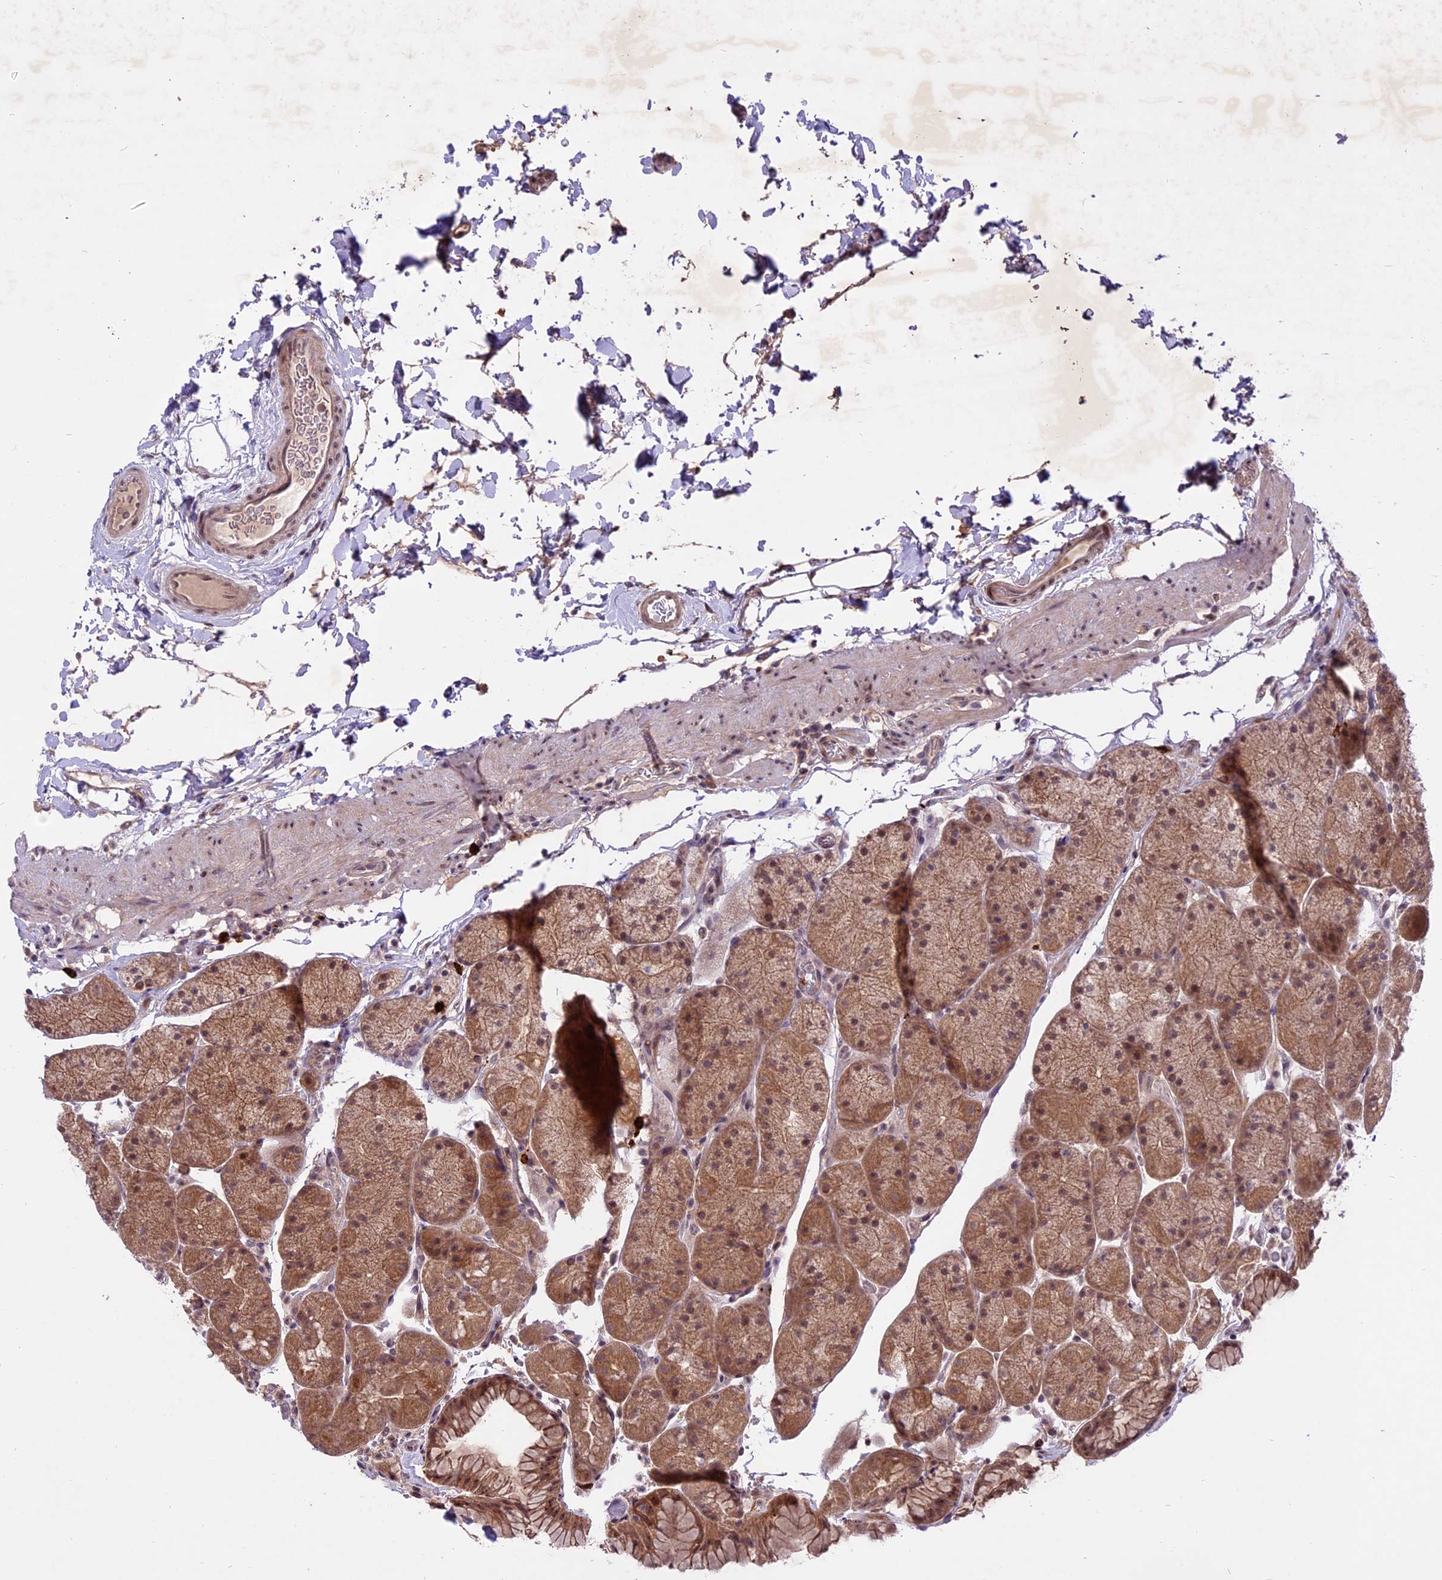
{"staining": {"intensity": "moderate", "quantity": ">75%", "location": "cytoplasmic/membranous,nuclear"}, "tissue": "stomach", "cell_type": "Glandular cells", "image_type": "normal", "snomed": [{"axis": "morphology", "description": "Normal tissue, NOS"}, {"axis": "topography", "description": "Stomach, upper"}, {"axis": "topography", "description": "Stomach, lower"}], "caption": "Stomach stained for a protein (brown) reveals moderate cytoplasmic/membranous,nuclear positive staining in approximately >75% of glandular cells.", "gene": "SPRED1", "patient": {"sex": "male", "age": 67}}